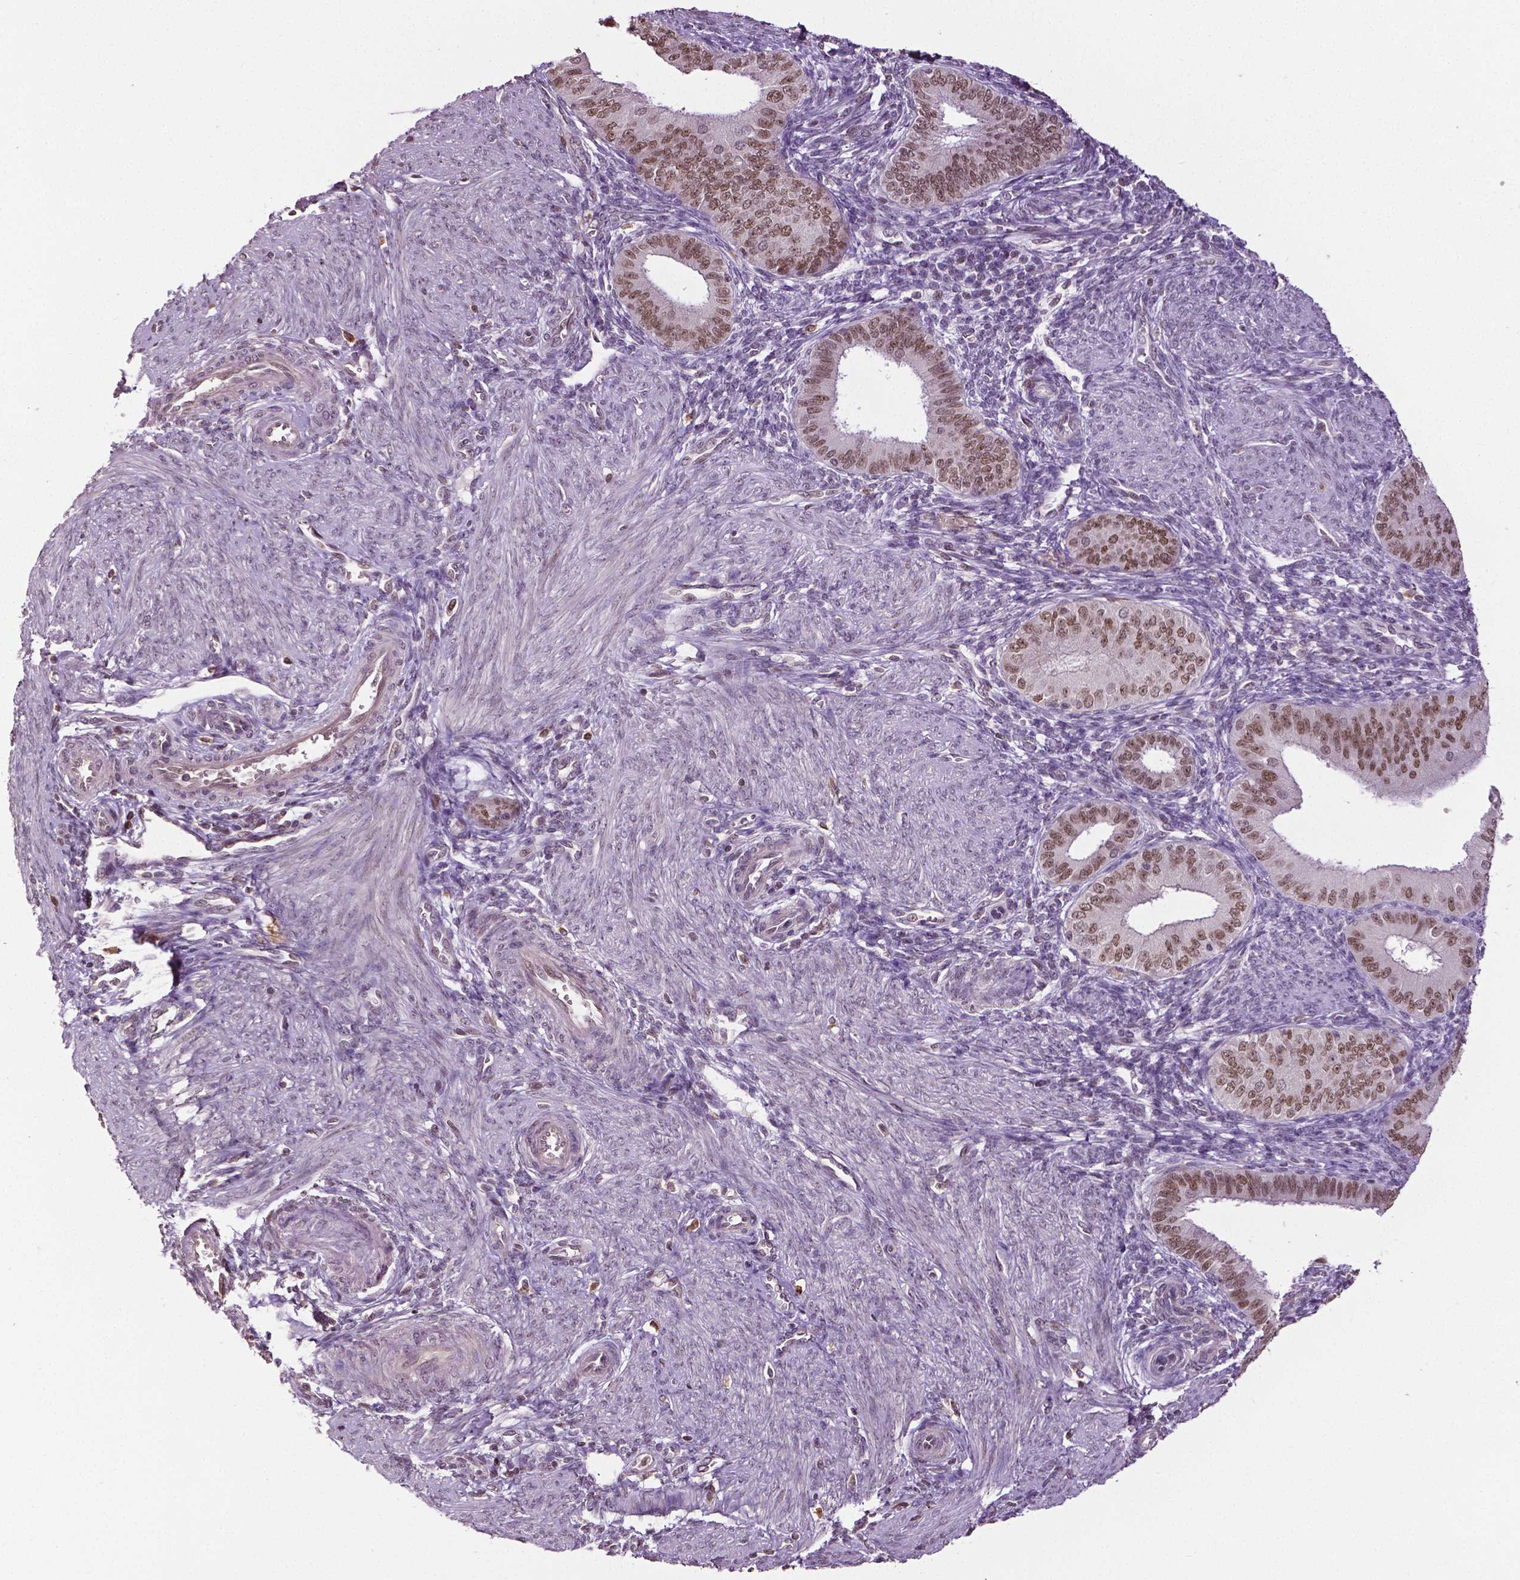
{"staining": {"intensity": "negative", "quantity": "none", "location": "none"}, "tissue": "endometrium", "cell_type": "Cells in endometrial stroma", "image_type": "normal", "snomed": [{"axis": "morphology", "description": "Normal tissue, NOS"}, {"axis": "topography", "description": "Endometrium"}], "caption": "Immunohistochemistry micrograph of benign endometrium: human endometrium stained with DAB demonstrates no significant protein positivity in cells in endometrial stroma.", "gene": "DLX5", "patient": {"sex": "female", "age": 39}}